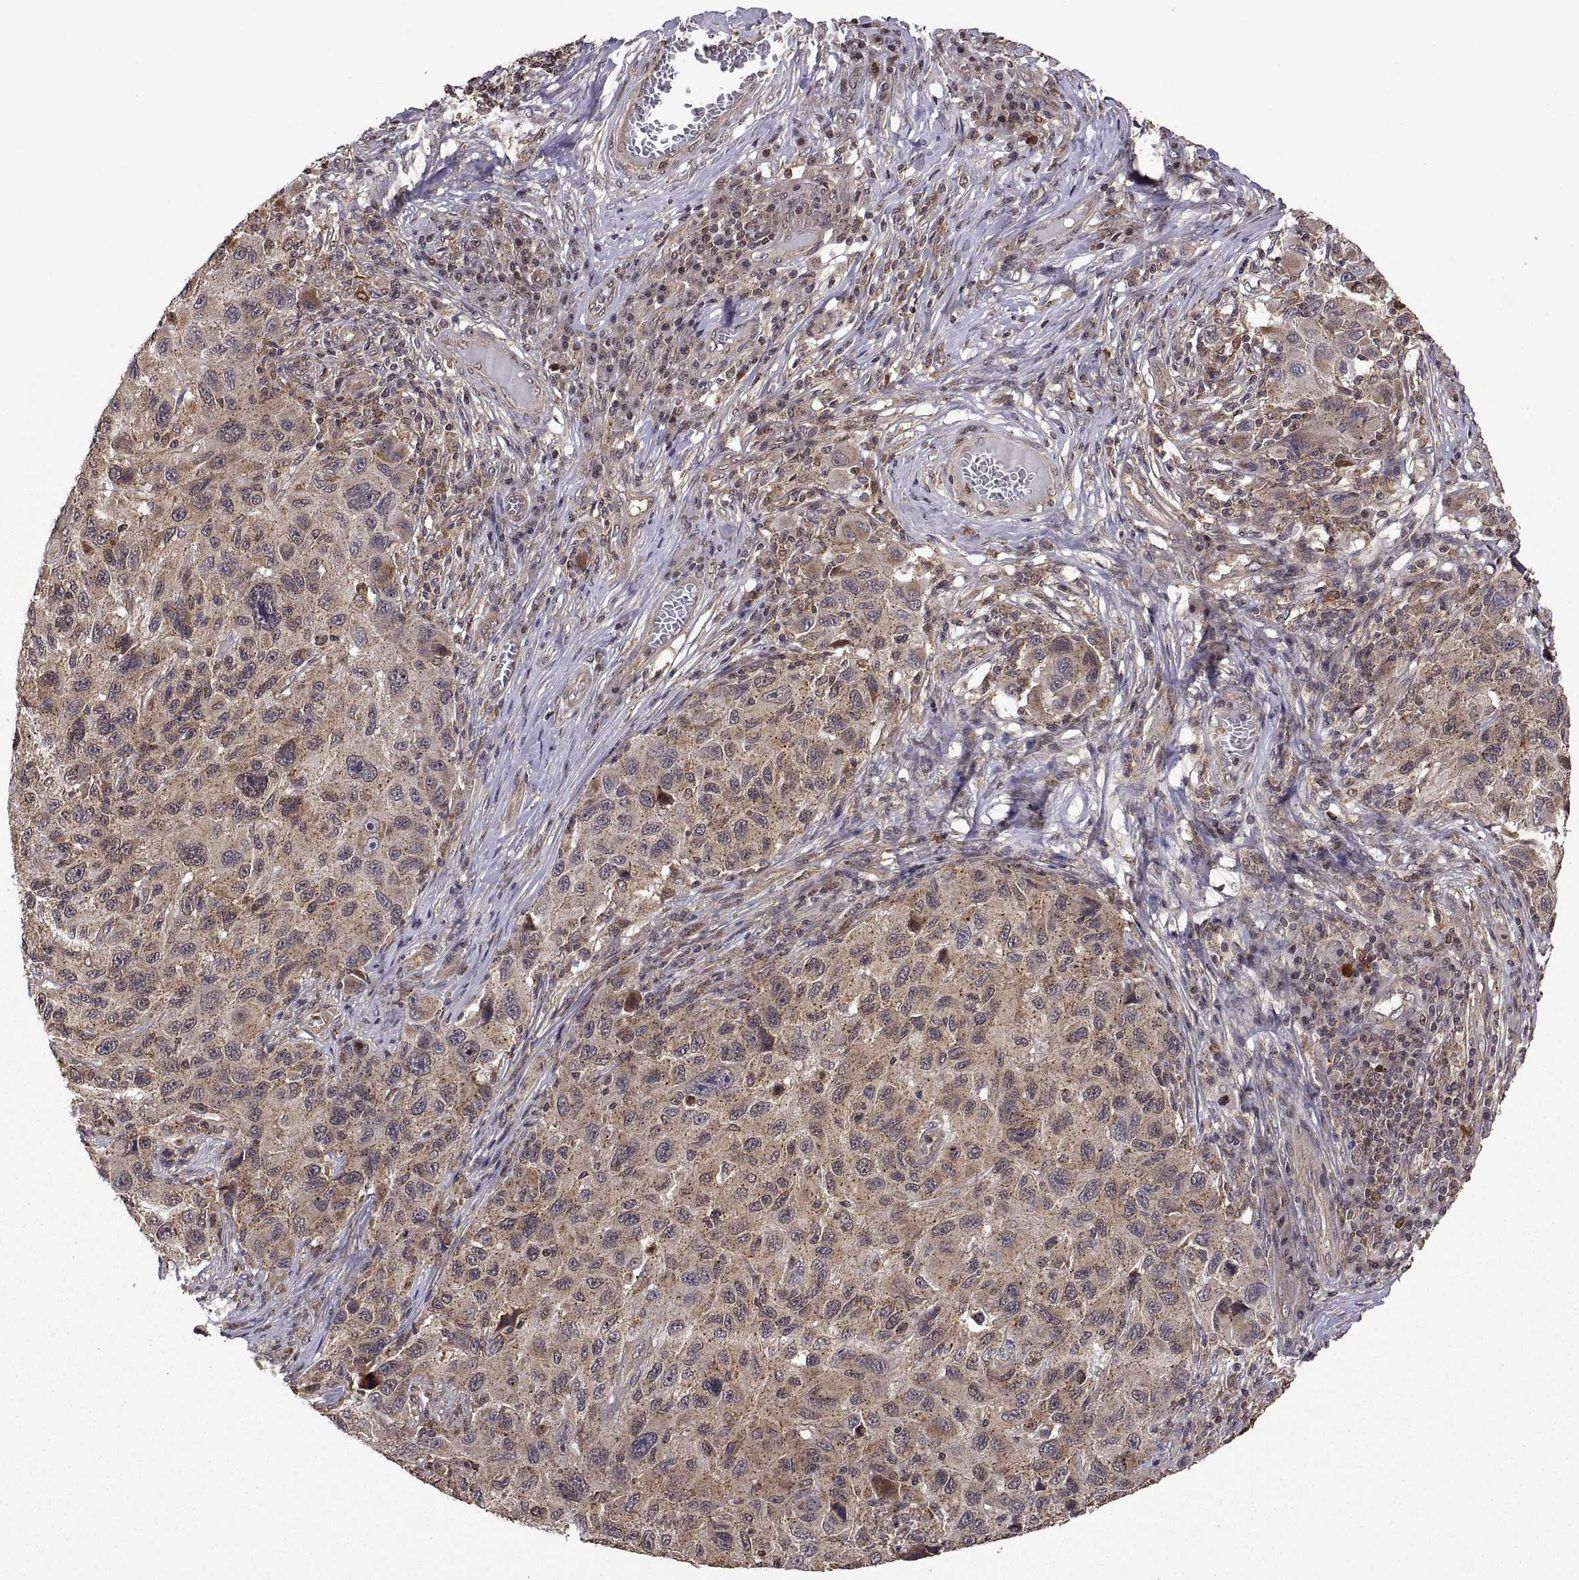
{"staining": {"intensity": "weak", "quantity": "25%-75%", "location": "cytoplasmic/membranous"}, "tissue": "melanoma", "cell_type": "Tumor cells", "image_type": "cancer", "snomed": [{"axis": "morphology", "description": "Malignant melanoma, NOS"}, {"axis": "topography", "description": "Skin"}], "caption": "Melanoma stained with a protein marker displays weak staining in tumor cells.", "gene": "ZNRF2", "patient": {"sex": "male", "age": 53}}